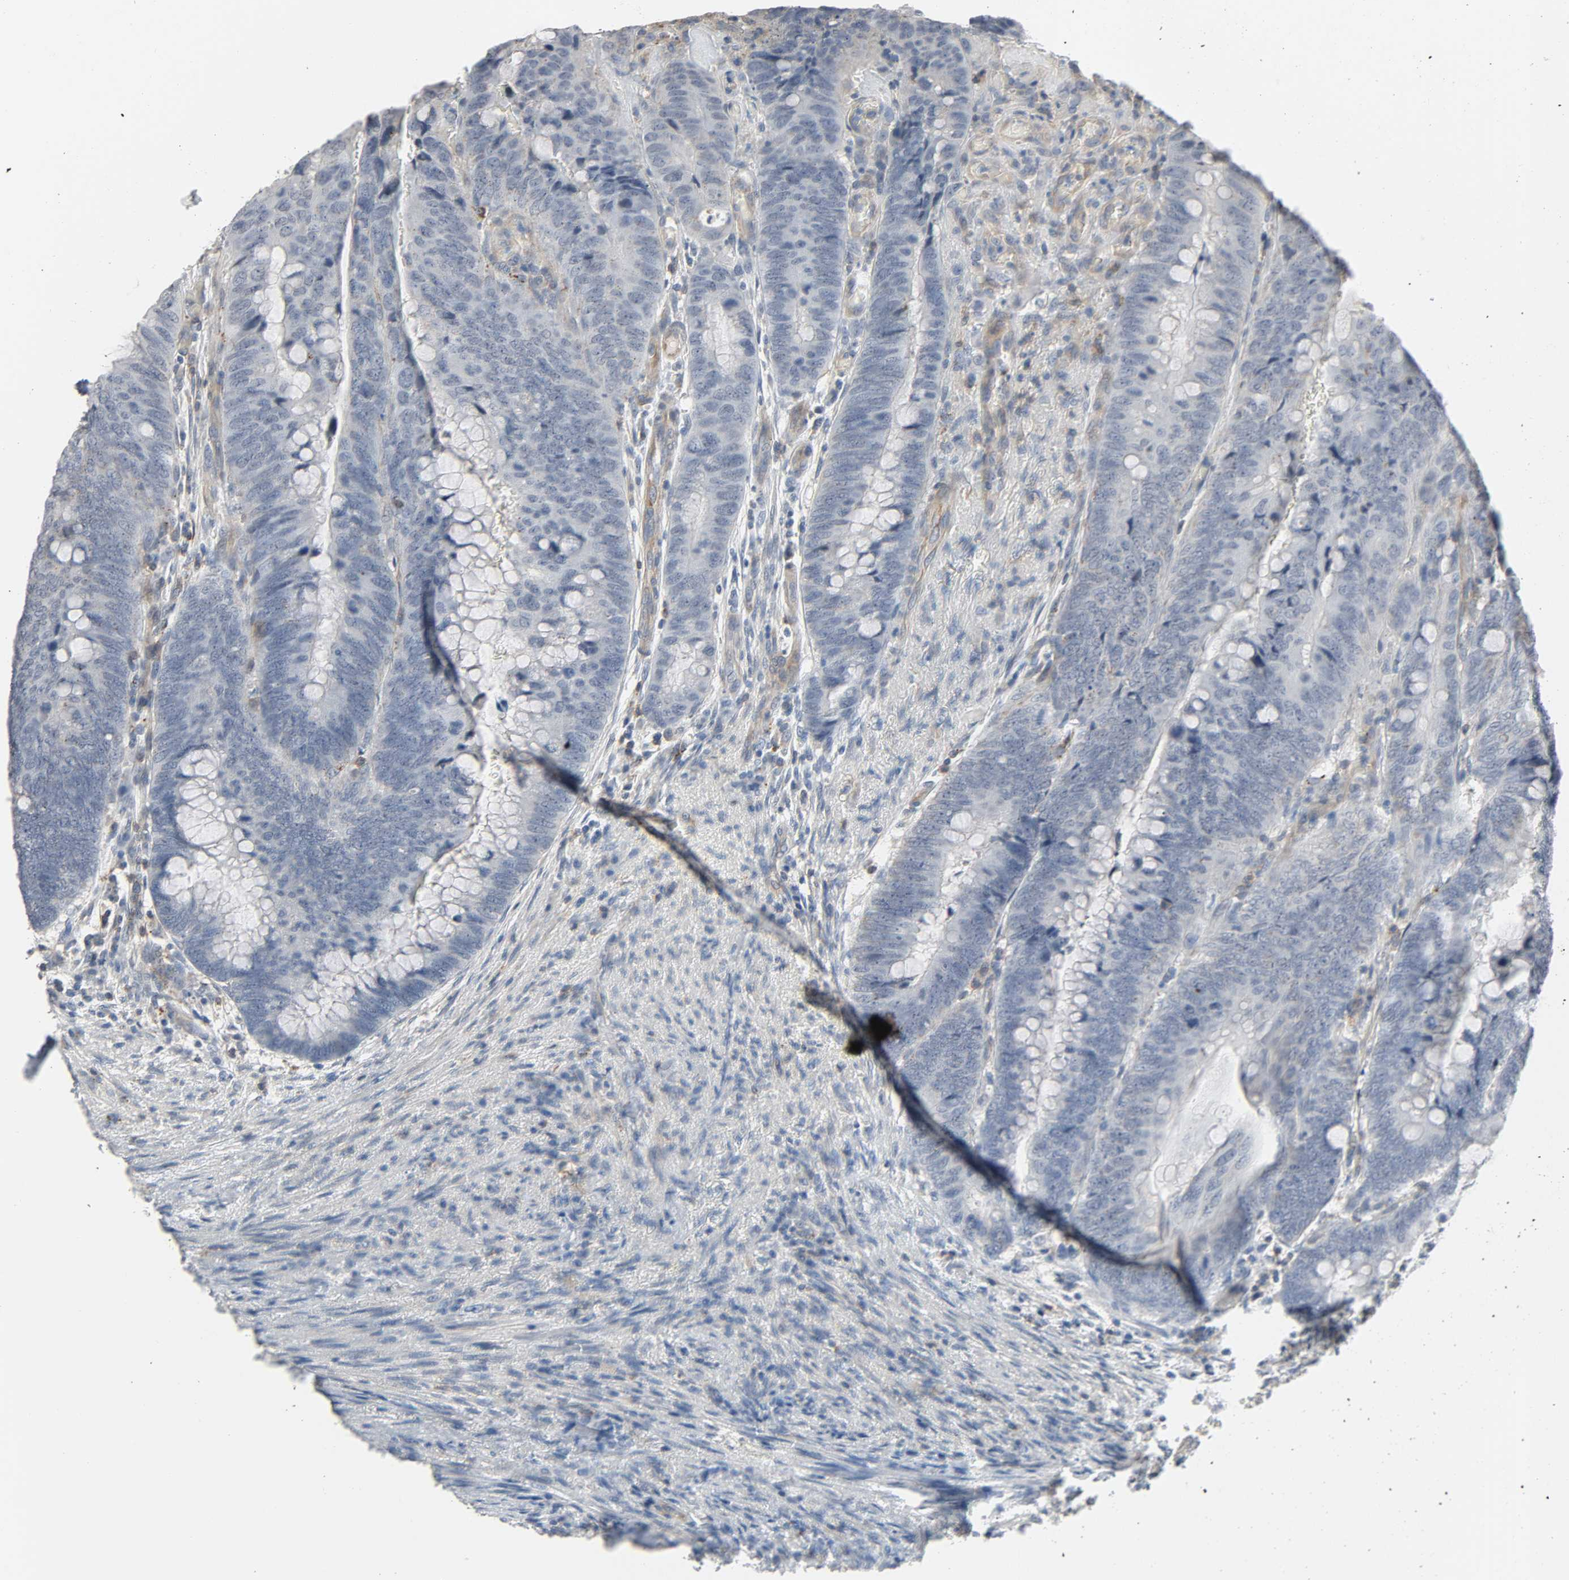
{"staining": {"intensity": "negative", "quantity": "none", "location": "none"}, "tissue": "colorectal cancer", "cell_type": "Tumor cells", "image_type": "cancer", "snomed": [{"axis": "morphology", "description": "Normal tissue, NOS"}, {"axis": "morphology", "description": "Adenocarcinoma, NOS"}, {"axis": "topography", "description": "Rectum"}, {"axis": "topography", "description": "Peripheral nerve tissue"}], "caption": "Image shows no protein staining in tumor cells of colorectal cancer tissue.", "gene": "CD4", "patient": {"sex": "male", "age": 92}}